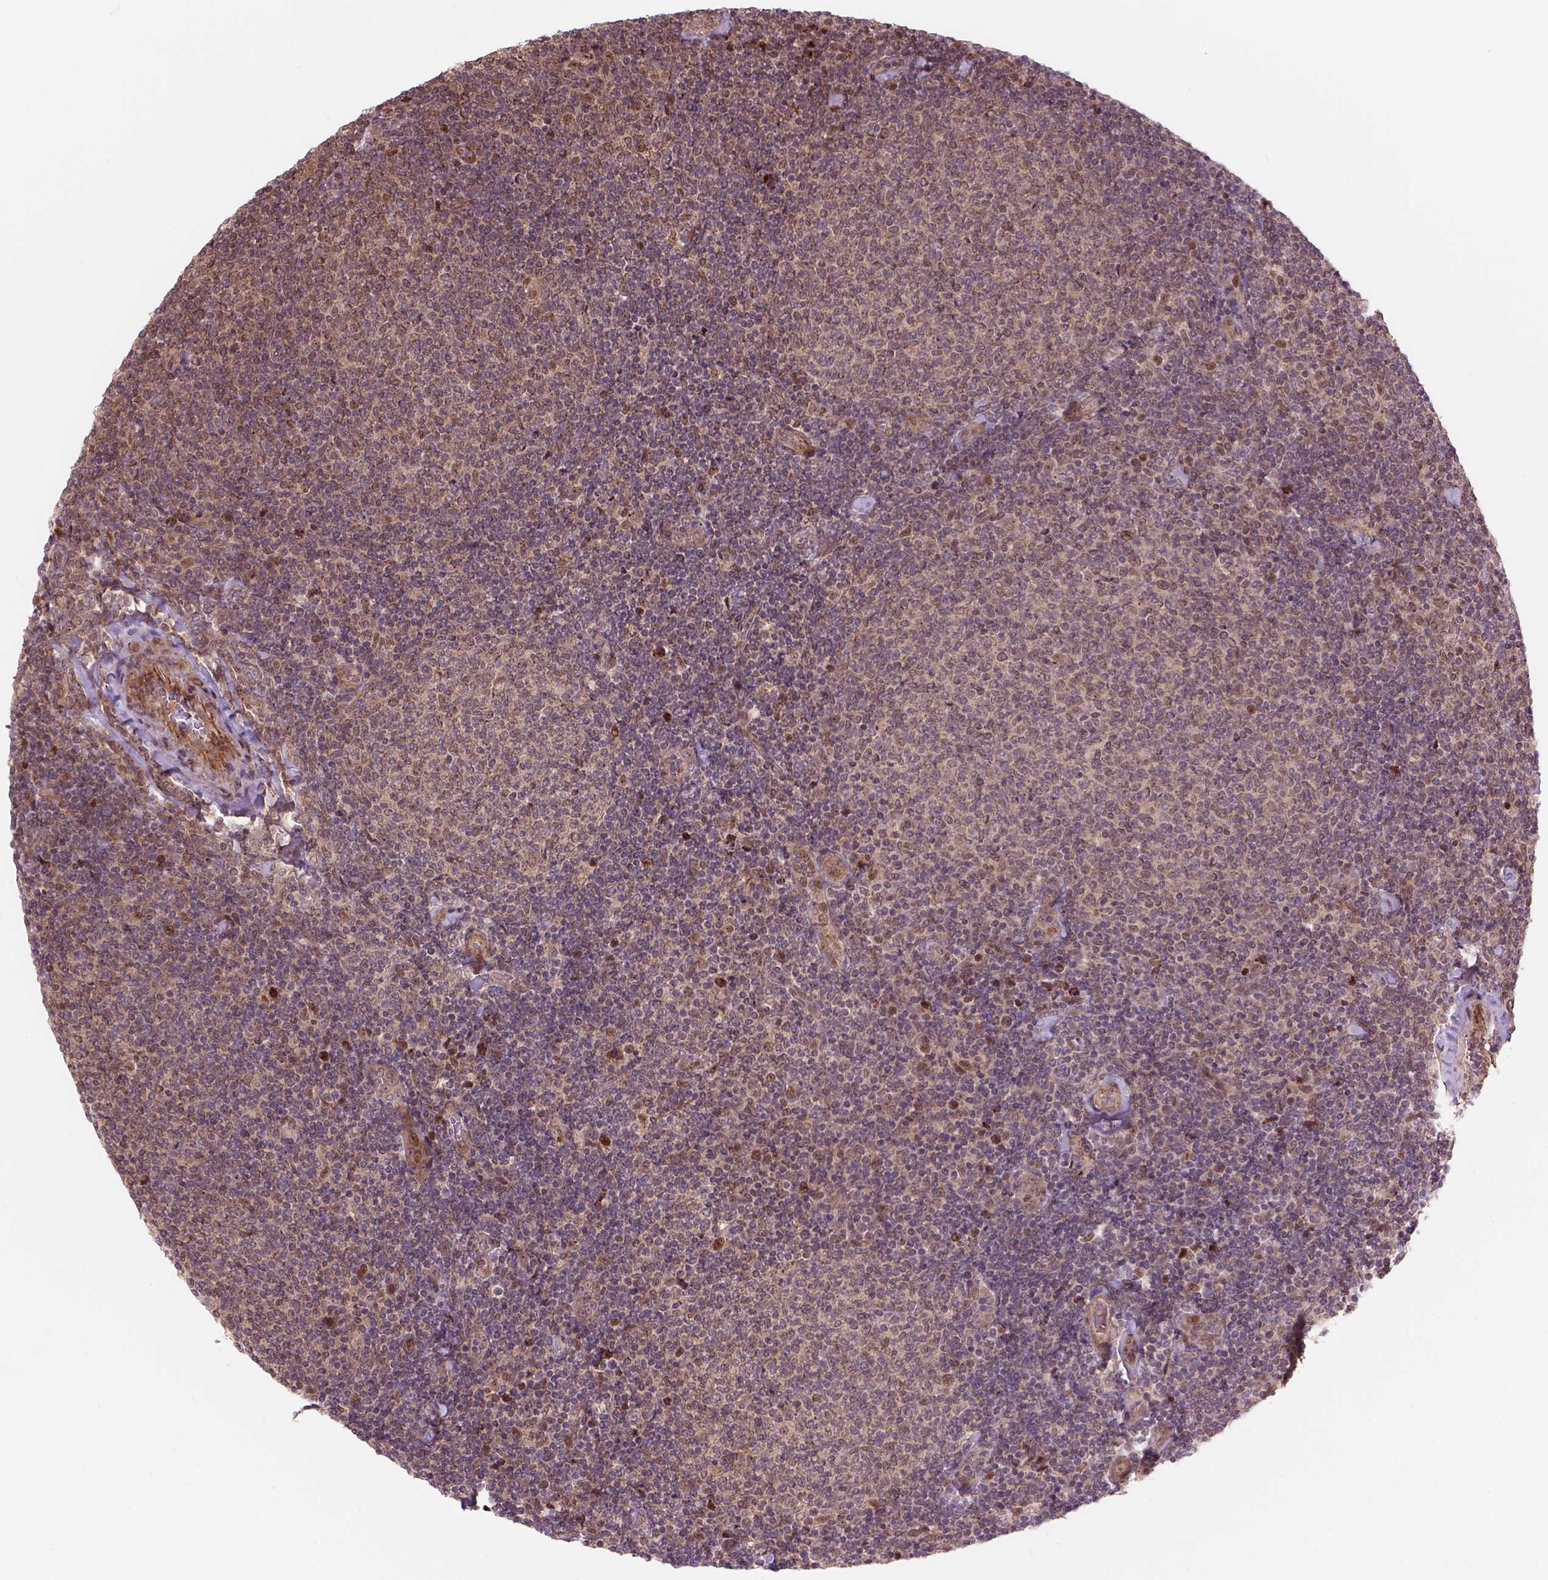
{"staining": {"intensity": "moderate", "quantity": "<25%", "location": "cytoplasmic/membranous,nuclear"}, "tissue": "lymphoma", "cell_type": "Tumor cells", "image_type": "cancer", "snomed": [{"axis": "morphology", "description": "Malignant lymphoma, non-Hodgkin's type, Low grade"}, {"axis": "topography", "description": "Lymph node"}], "caption": "Protein staining demonstrates moderate cytoplasmic/membranous and nuclear expression in approximately <25% of tumor cells in low-grade malignant lymphoma, non-Hodgkin's type. (Stains: DAB (3,3'-diaminobenzidine) in brown, nuclei in blue, Microscopy: brightfield microscopy at high magnification).", "gene": "PSMD11", "patient": {"sex": "male", "age": 52}}